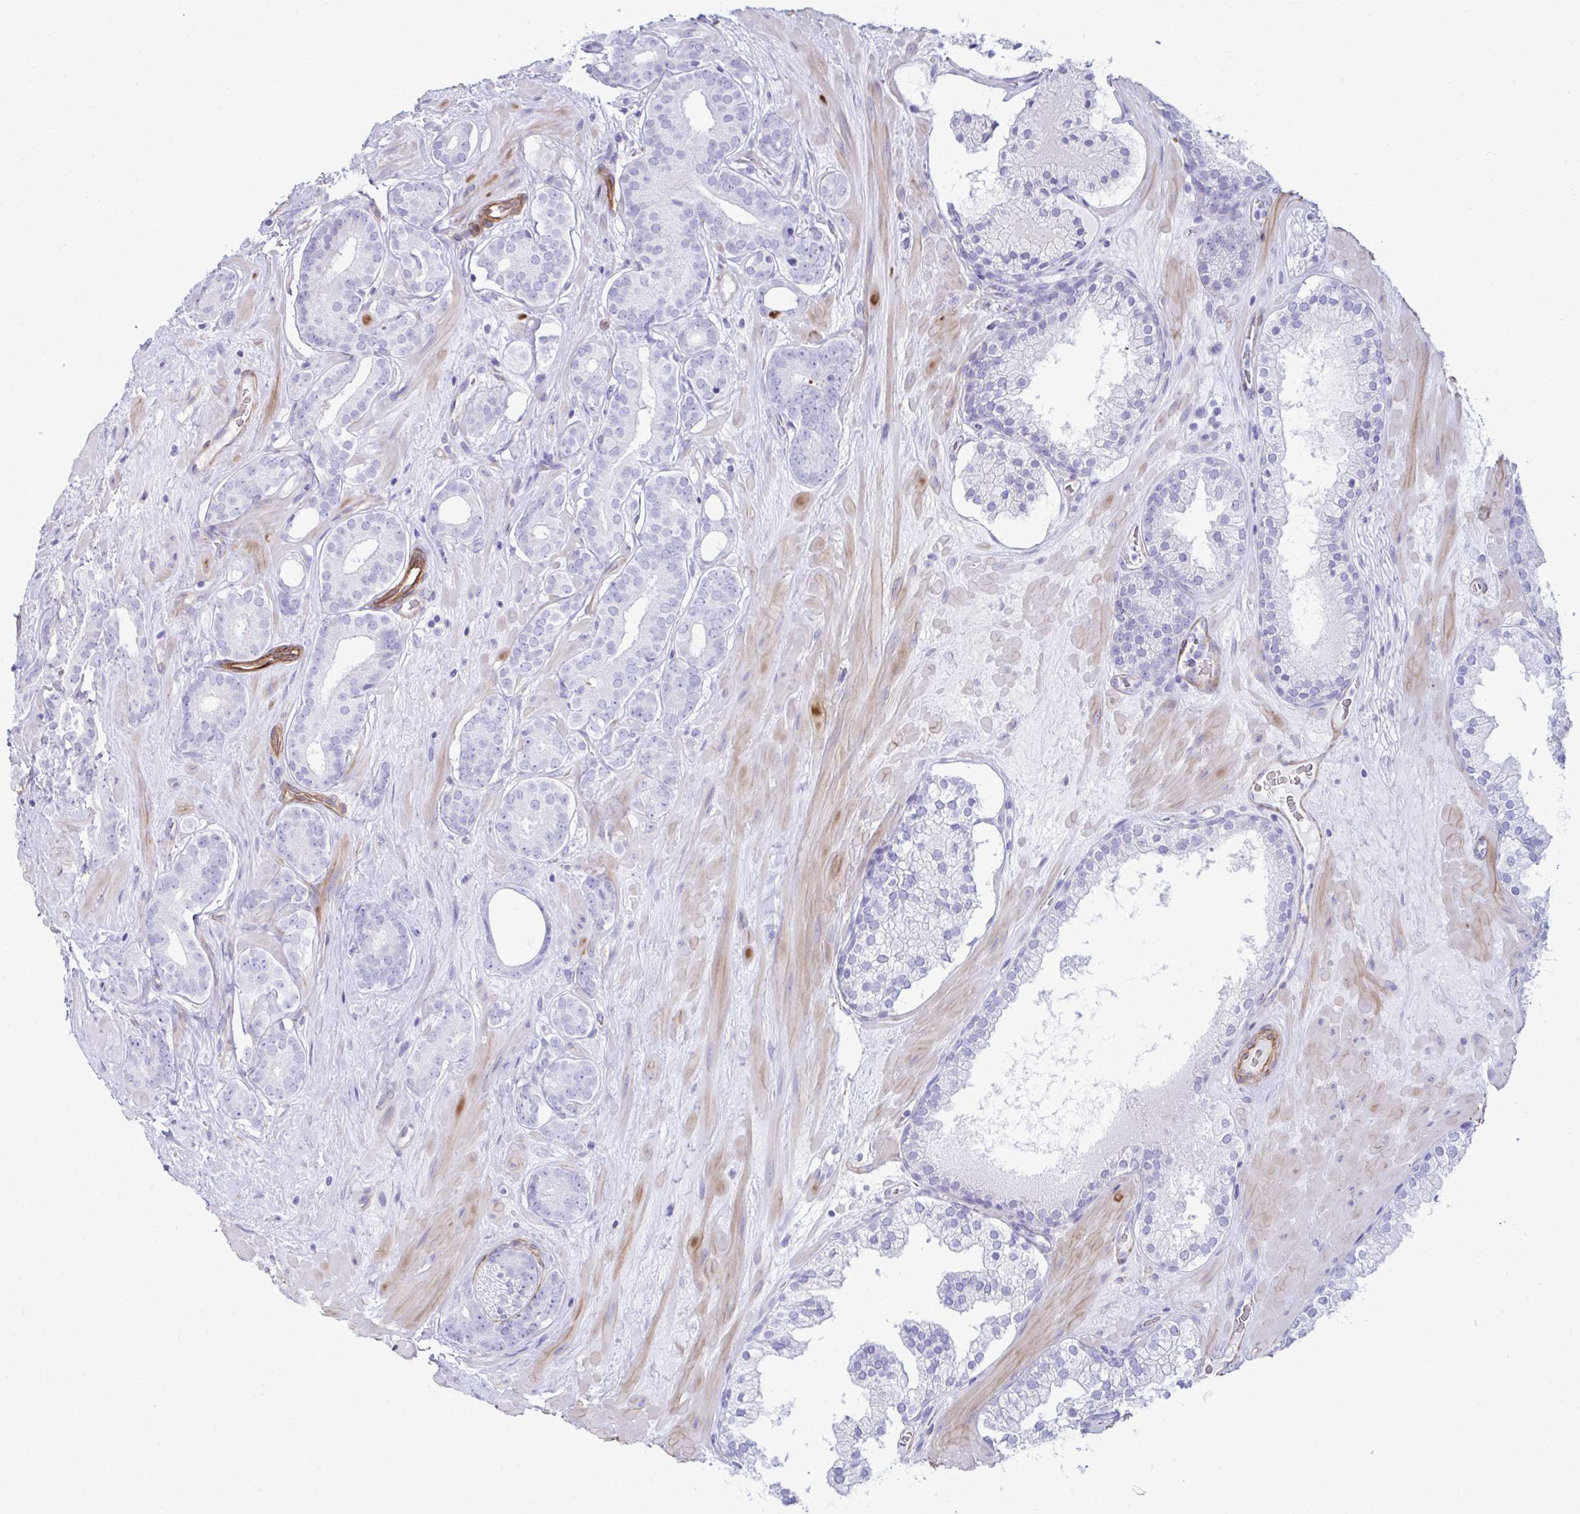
{"staining": {"intensity": "negative", "quantity": "none", "location": "none"}, "tissue": "prostate cancer", "cell_type": "Tumor cells", "image_type": "cancer", "snomed": [{"axis": "morphology", "description": "Adenocarcinoma, High grade"}, {"axis": "topography", "description": "Prostate"}], "caption": "Immunohistochemistry (IHC) of human adenocarcinoma (high-grade) (prostate) displays no positivity in tumor cells.", "gene": "UBL3", "patient": {"sex": "male", "age": 66}}